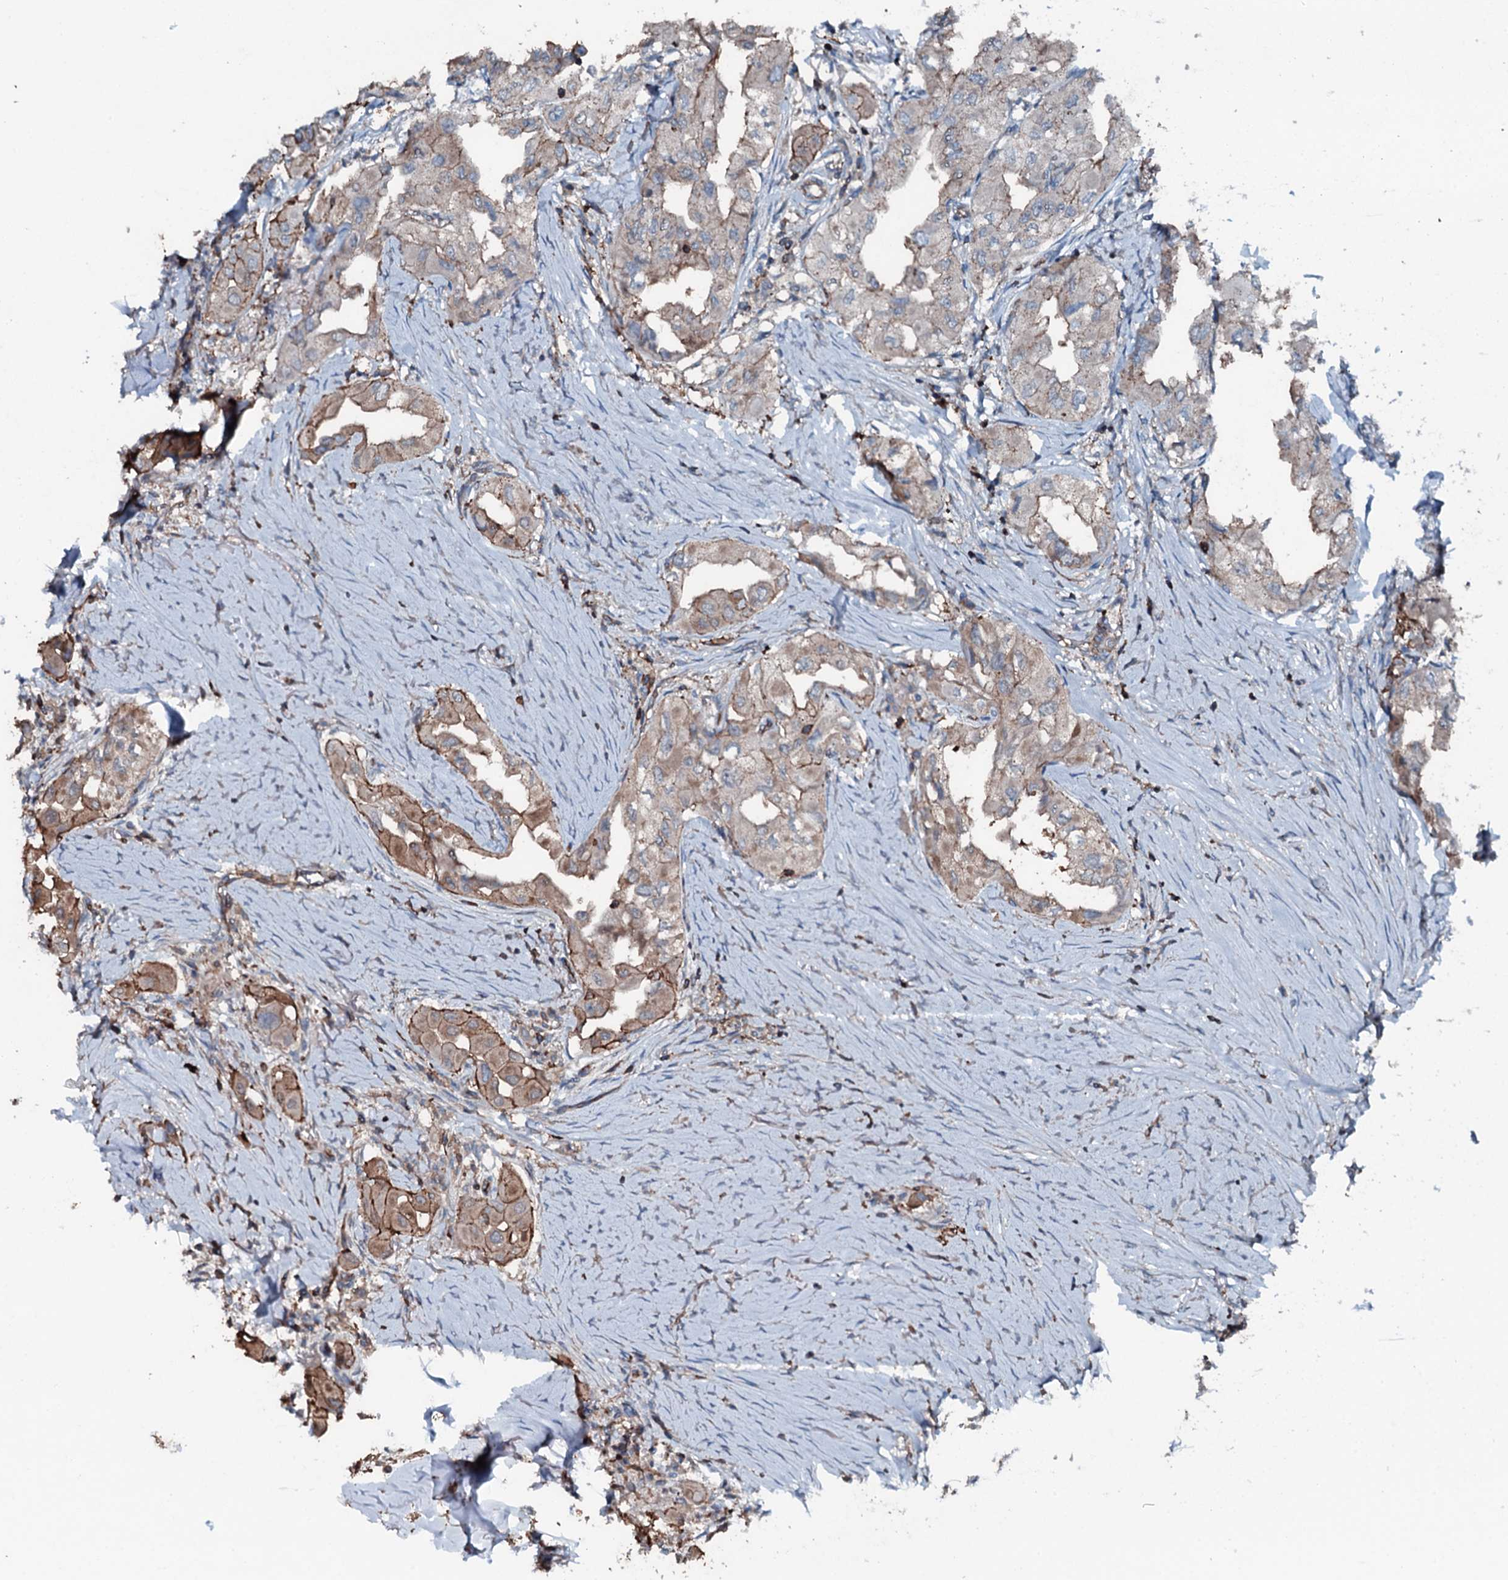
{"staining": {"intensity": "moderate", "quantity": "25%-75%", "location": "cytoplasmic/membranous"}, "tissue": "thyroid cancer", "cell_type": "Tumor cells", "image_type": "cancer", "snomed": [{"axis": "morphology", "description": "Papillary adenocarcinoma, NOS"}, {"axis": "topography", "description": "Thyroid gland"}], "caption": "Protein analysis of papillary adenocarcinoma (thyroid) tissue demonstrates moderate cytoplasmic/membranous staining in approximately 25%-75% of tumor cells.", "gene": "SLC25A38", "patient": {"sex": "female", "age": 59}}